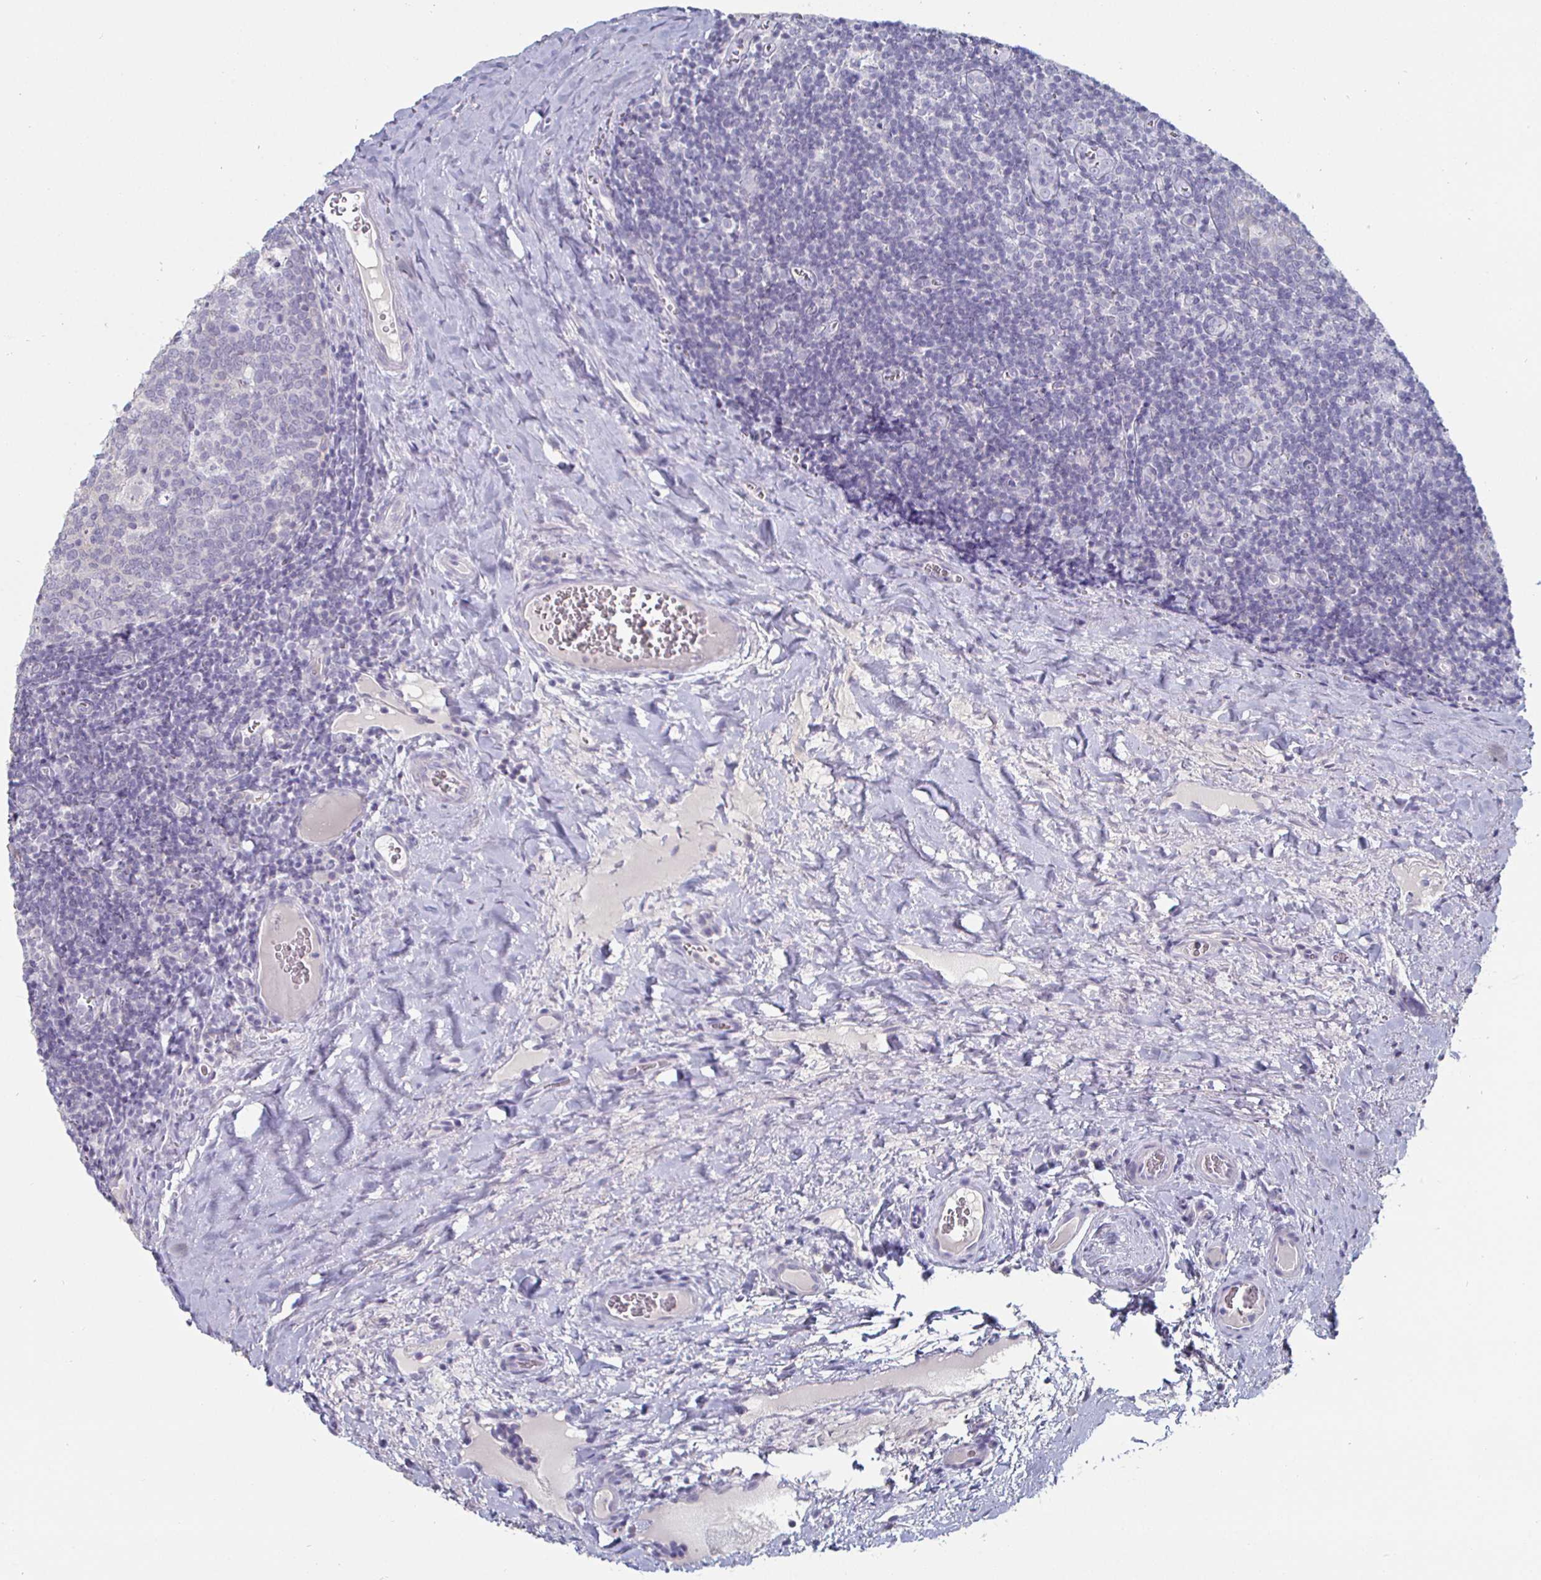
{"staining": {"intensity": "negative", "quantity": "none", "location": "none"}, "tissue": "tonsil", "cell_type": "Germinal center cells", "image_type": "normal", "snomed": [{"axis": "morphology", "description": "Normal tissue, NOS"}, {"axis": "morphology", "description": "Inflammation, NOS"}, {"axis": "topography", "description": "Tonsil"}], "caption": "Immunohistochemistry of unremarkable human tonsil exhibits no positivity in germinal center cells.", "gene": "ENPP1", "patient": {"sex": "female", "age": 31}}